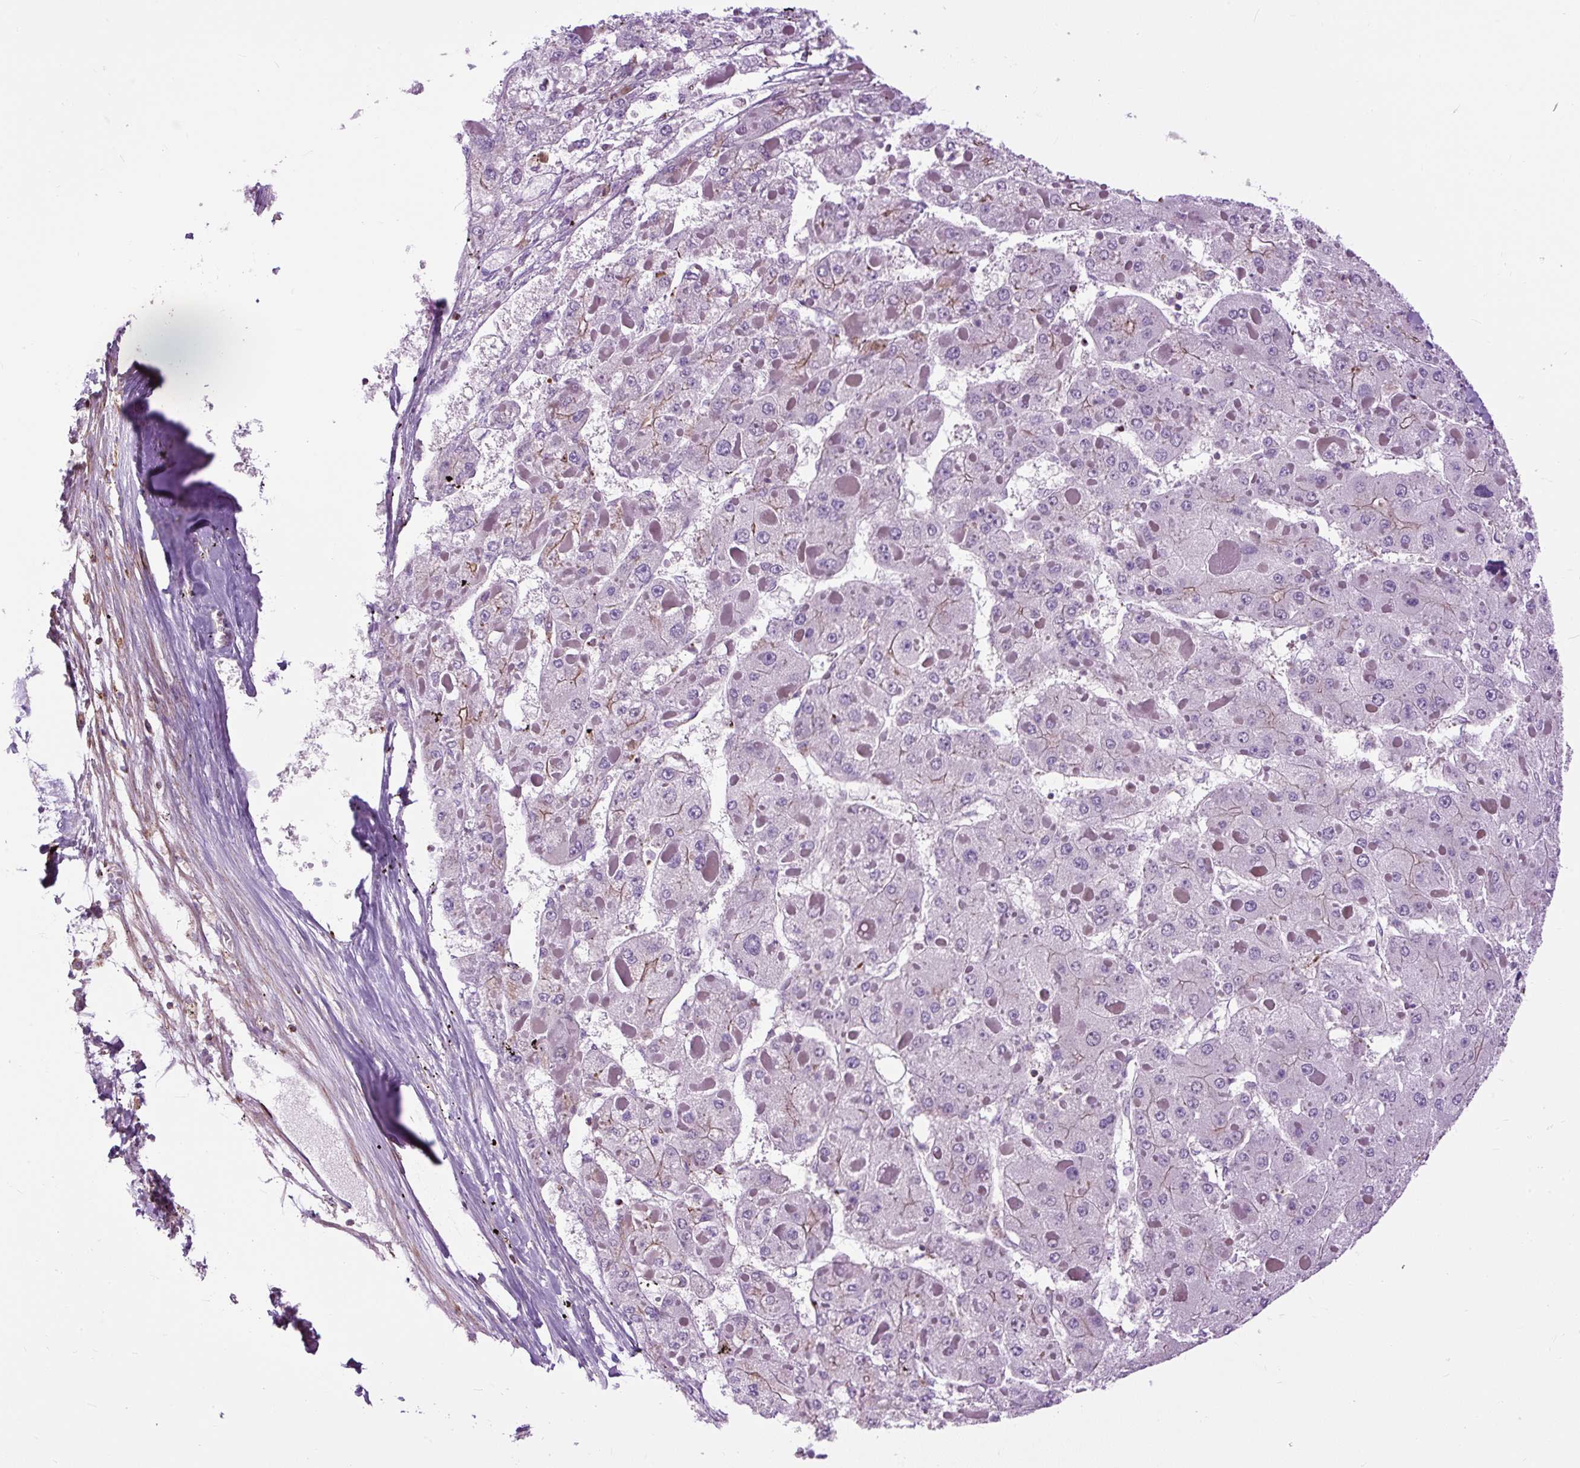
{"staining": {"intensity": "negative", "quantity": "none", "location": "none"}, "tissue": "liver cancer", "cell_type": "Tumor cells", "image_type": "cancer", "snomed": [{"axis": "morphology", "description": "Carcinoma, Hepatocellular, NOS"}, {"axis": "topography", "description": "Liver"}], "caption": "Protein analysis of liver cancer reveals no significant positivity in tumor cells. (DAB (3,3'-diaminobenzidine) IHC, high magnification).", "gene": "ZNF197", "patient": {"sex": "female", "age": 73}}